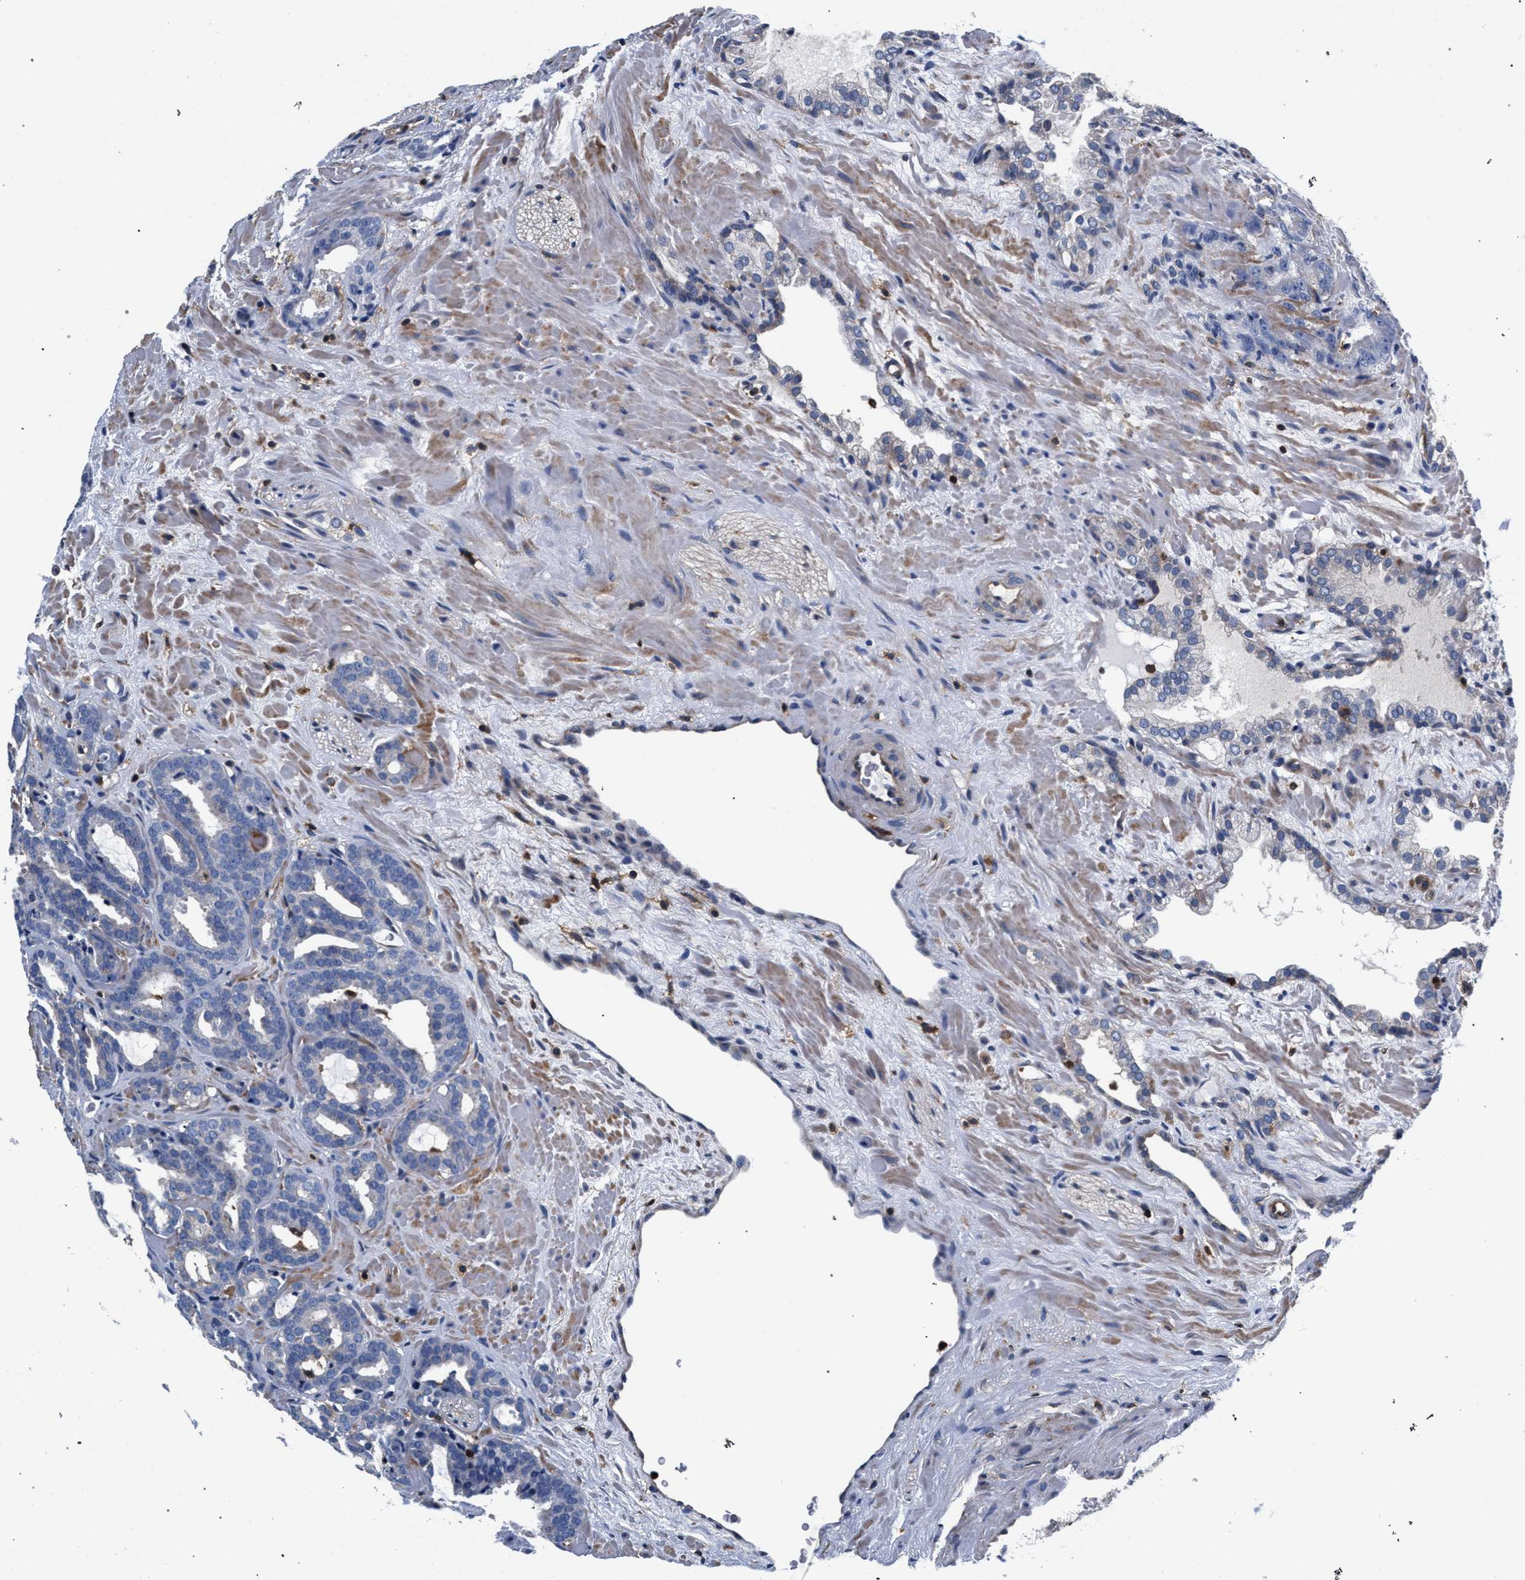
{"staining": {"intensity": "negative", "quantity": "none", "location": "none"}, "tissue": "prostate cancer", "cell_type": "Tumor cells", "image_type": "cancer", "snomed": [{"axis": "morphology", "description": "Adenocarcinoma, Low grade"}, {"axis": "topography", "description": "Prostate"}], "caption": "Tumor cells show no significant positivity in prostate low-grade adenocarcinoma.", "gene": "LASP1", "patient": {"sex": "male", "age": 63}}